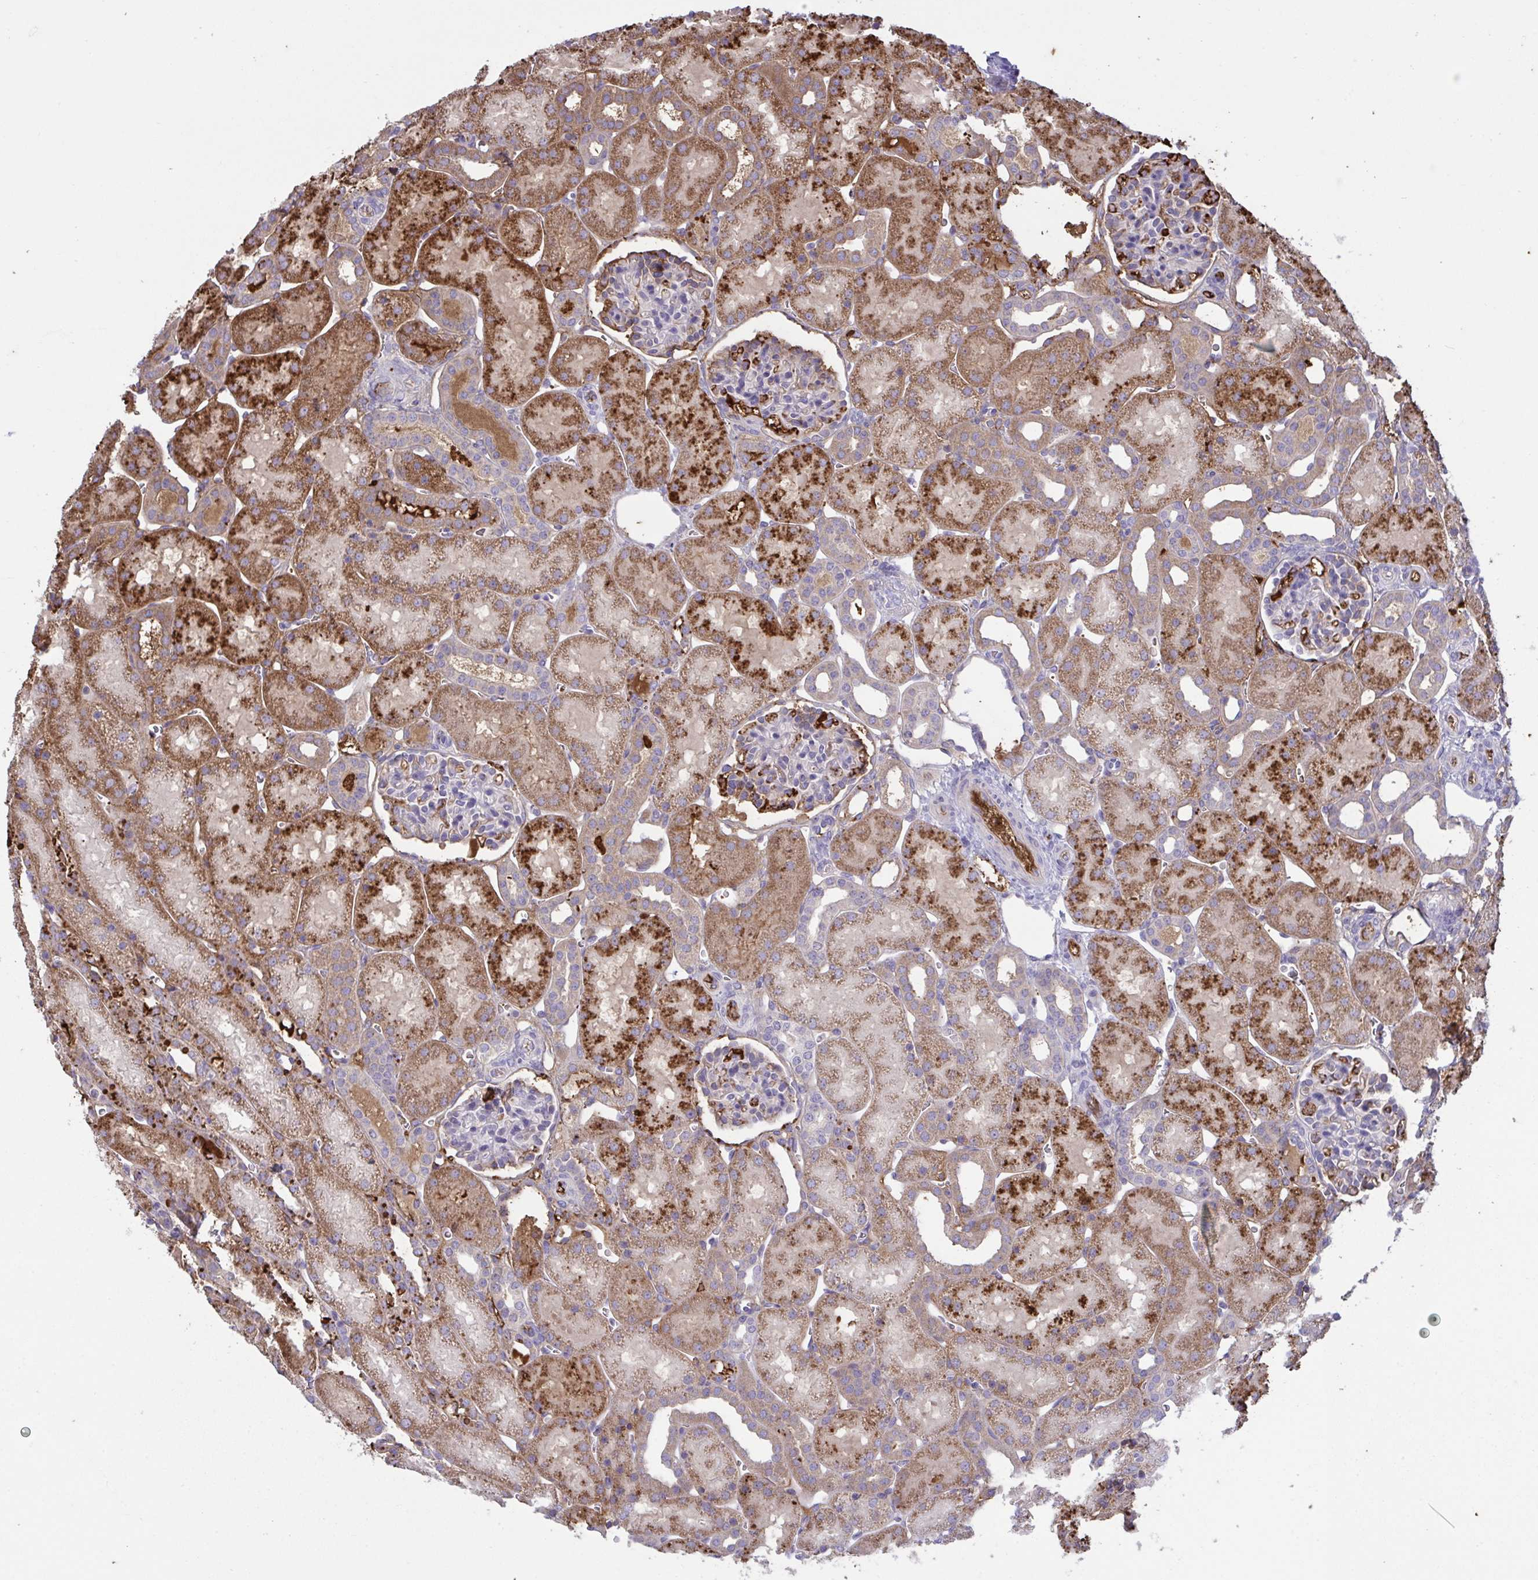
{"staining": {"intensity": "moderate", "quantity": "<25%", "location": "cytoplasmic/membranous"}, "tissue": "kidney", "cell_type": "Cells in glomeruli", "image_type": "normal", "snomed": [{"axis": "morphology", "description": "Normal tissue, NOS"}, {"axis": "topography", "description": "Kidney"}], "caption": "The photomicrograph shows a brown stain indicating the presence of a protein in the cytoplasmic/membranous of cells in glomeruli in kidney. (brown staining indicates protein expression, while blue staining denotes nuclei).", "gene": "IL1R1", "patient": {"sex": "male", "age": 2}}